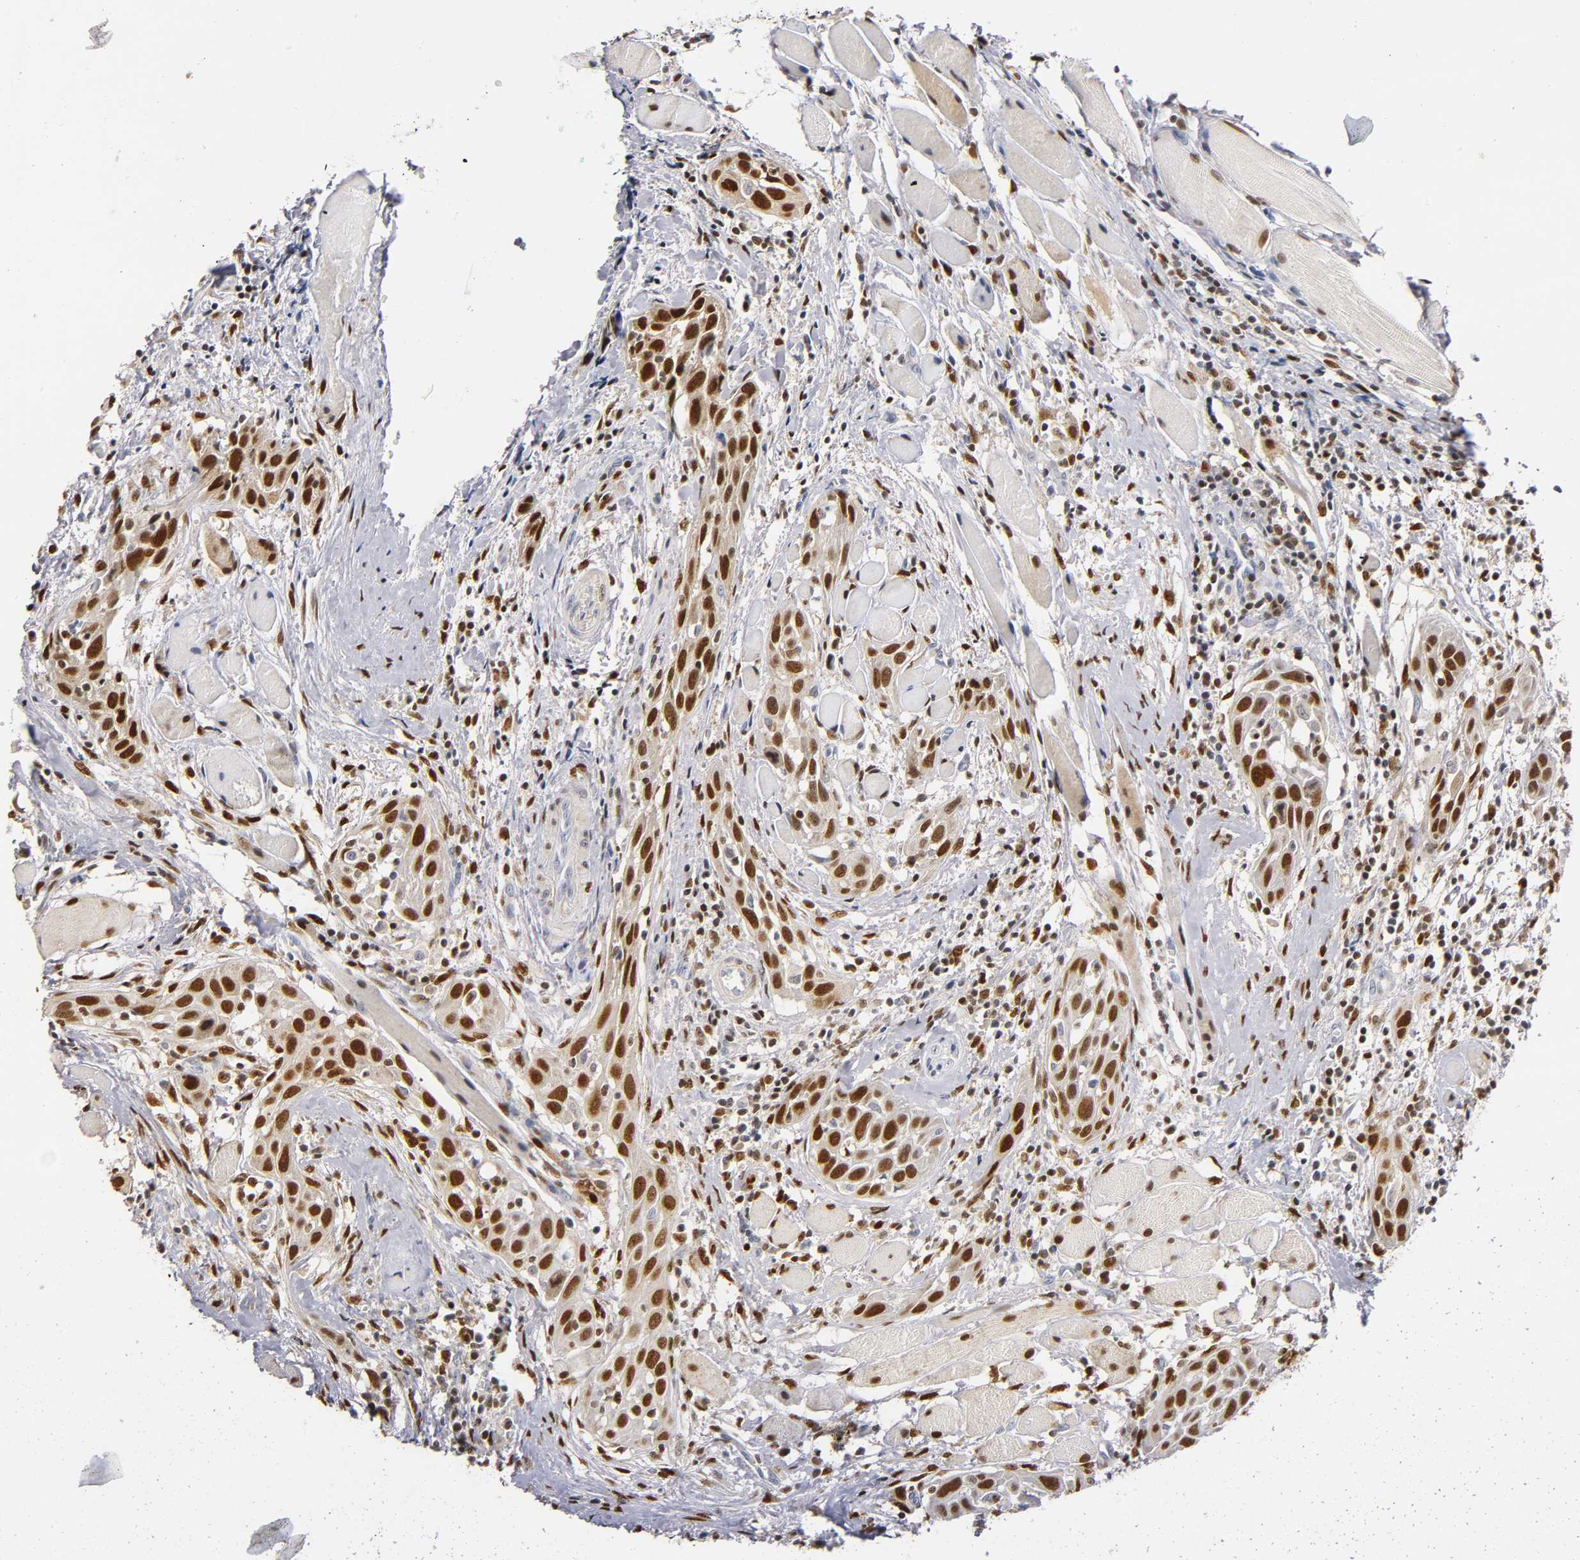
{"staining": {"intensity": "moderate", "quantity": ">75%", "location": "nuclear"}, "tissue": "head and neck cancer", "cell_type": "Tumor cells", "image_type": "cancer", "snomed": [{"axis": "morphology", "description": "Squamous cell carcinoma, NOS"}, {"axis": "topography", "description": "Oral tissue"}, {"axis": "topography", "description": "Head-Neck"}], "caption": "This is a photomicrograph of immunohistochemistry (IHC) staining of head and neck squamous cell carcinoma, which shows moderate positivity in the nuclear of tumor cells.", "gene": "RUNX1", "patient": {"sex": "female", "age": 50}}